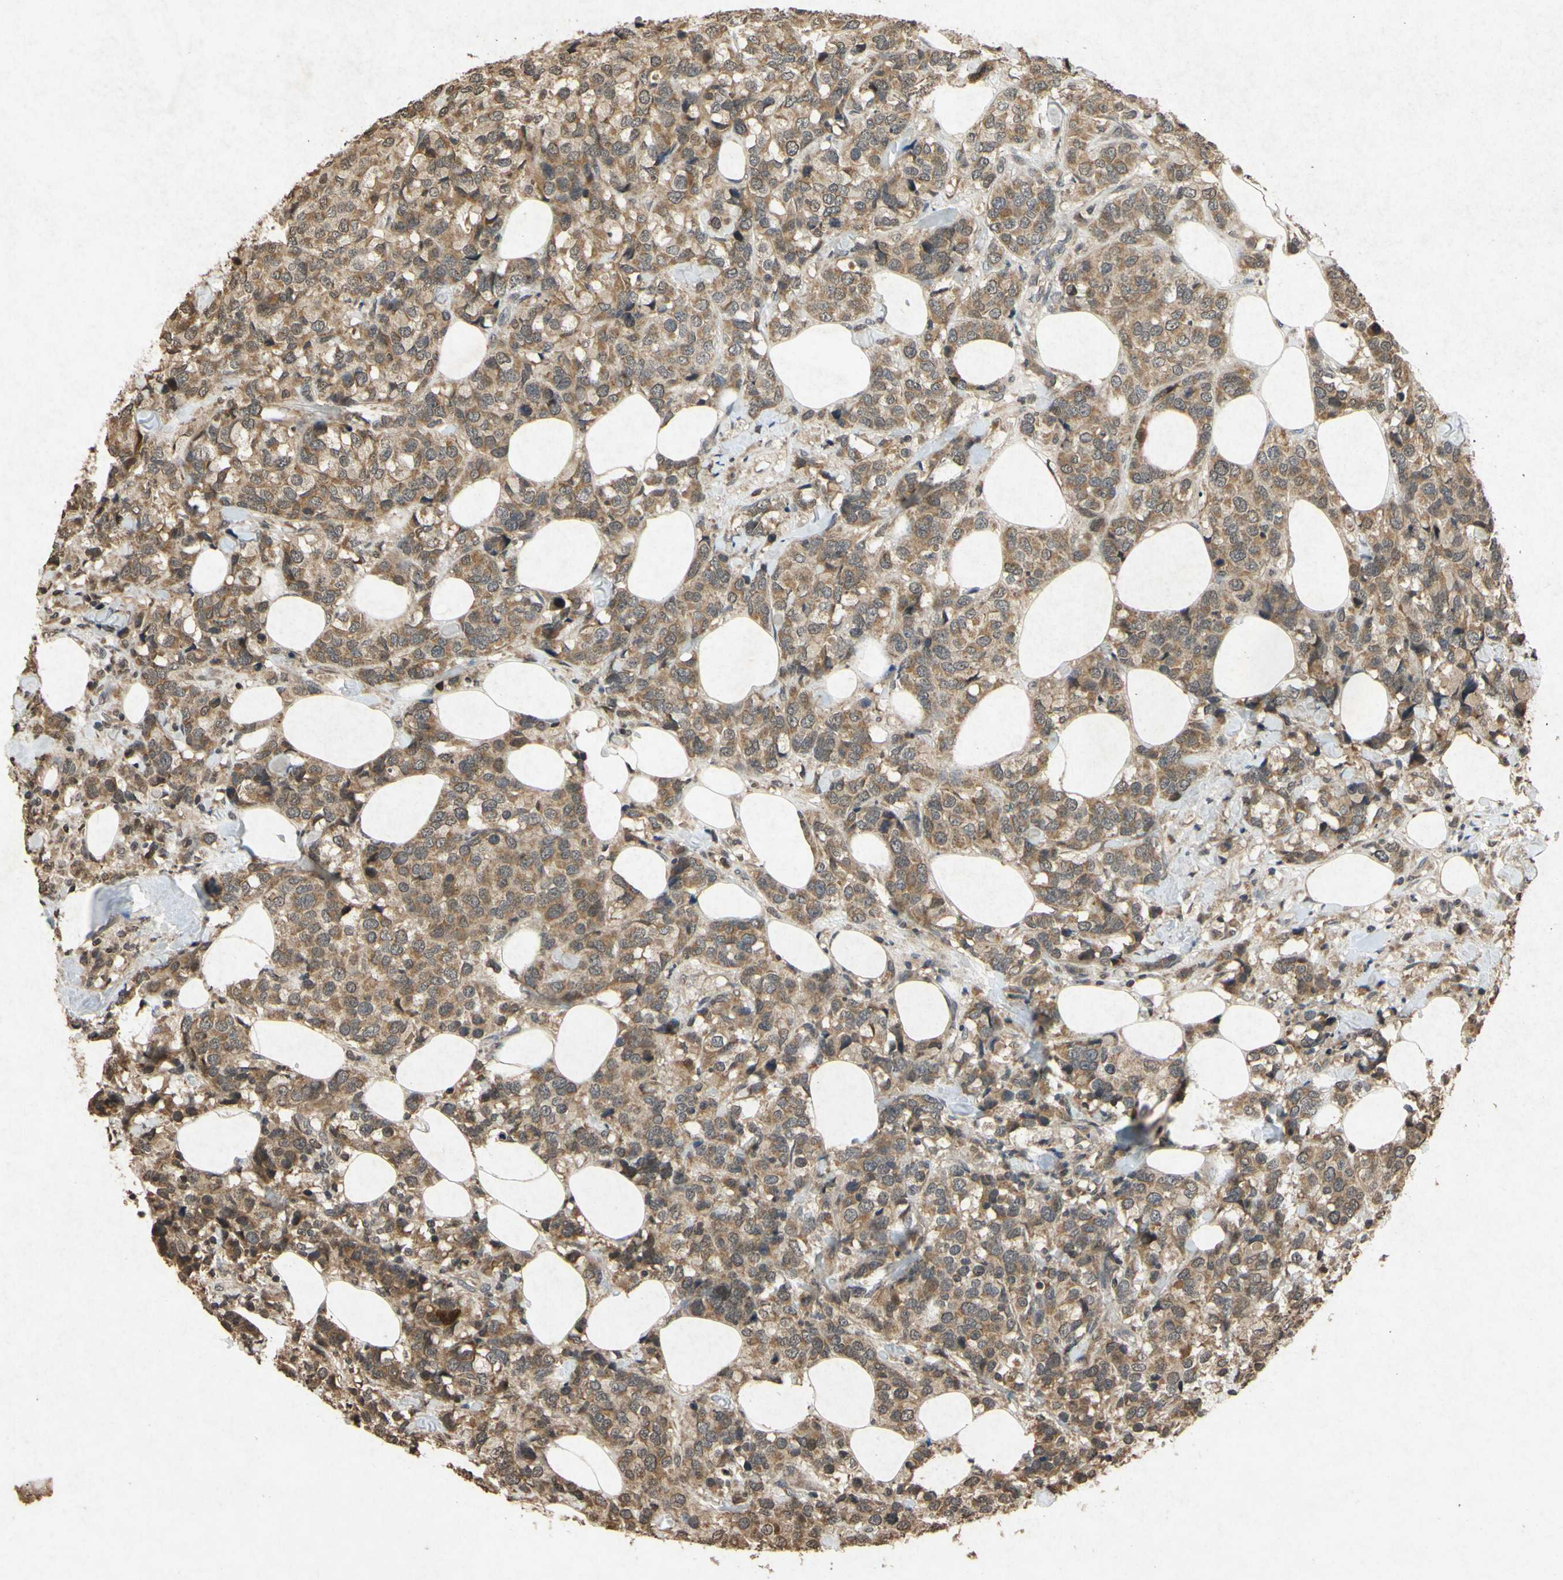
{"staining": {"intensity": "moderate", "quantity": ">75%", "location": "cytoplasmic/membranous"}, "tissue": "breast cancer", "cell_type": "Tumor cells", "image_type": "cancer", "snomed": [{"axis": "morphology", "description": "Lobular carcinoma"}, {"axis": "topography", "description": "Breast"}], "caption": "Breast cancer (lobular carcinoma) stained with a protein marker exhibits moderate staining in tumor cells.", "gene": "ATP6V1H", "patient": {"sex": "female", "age": 59}}